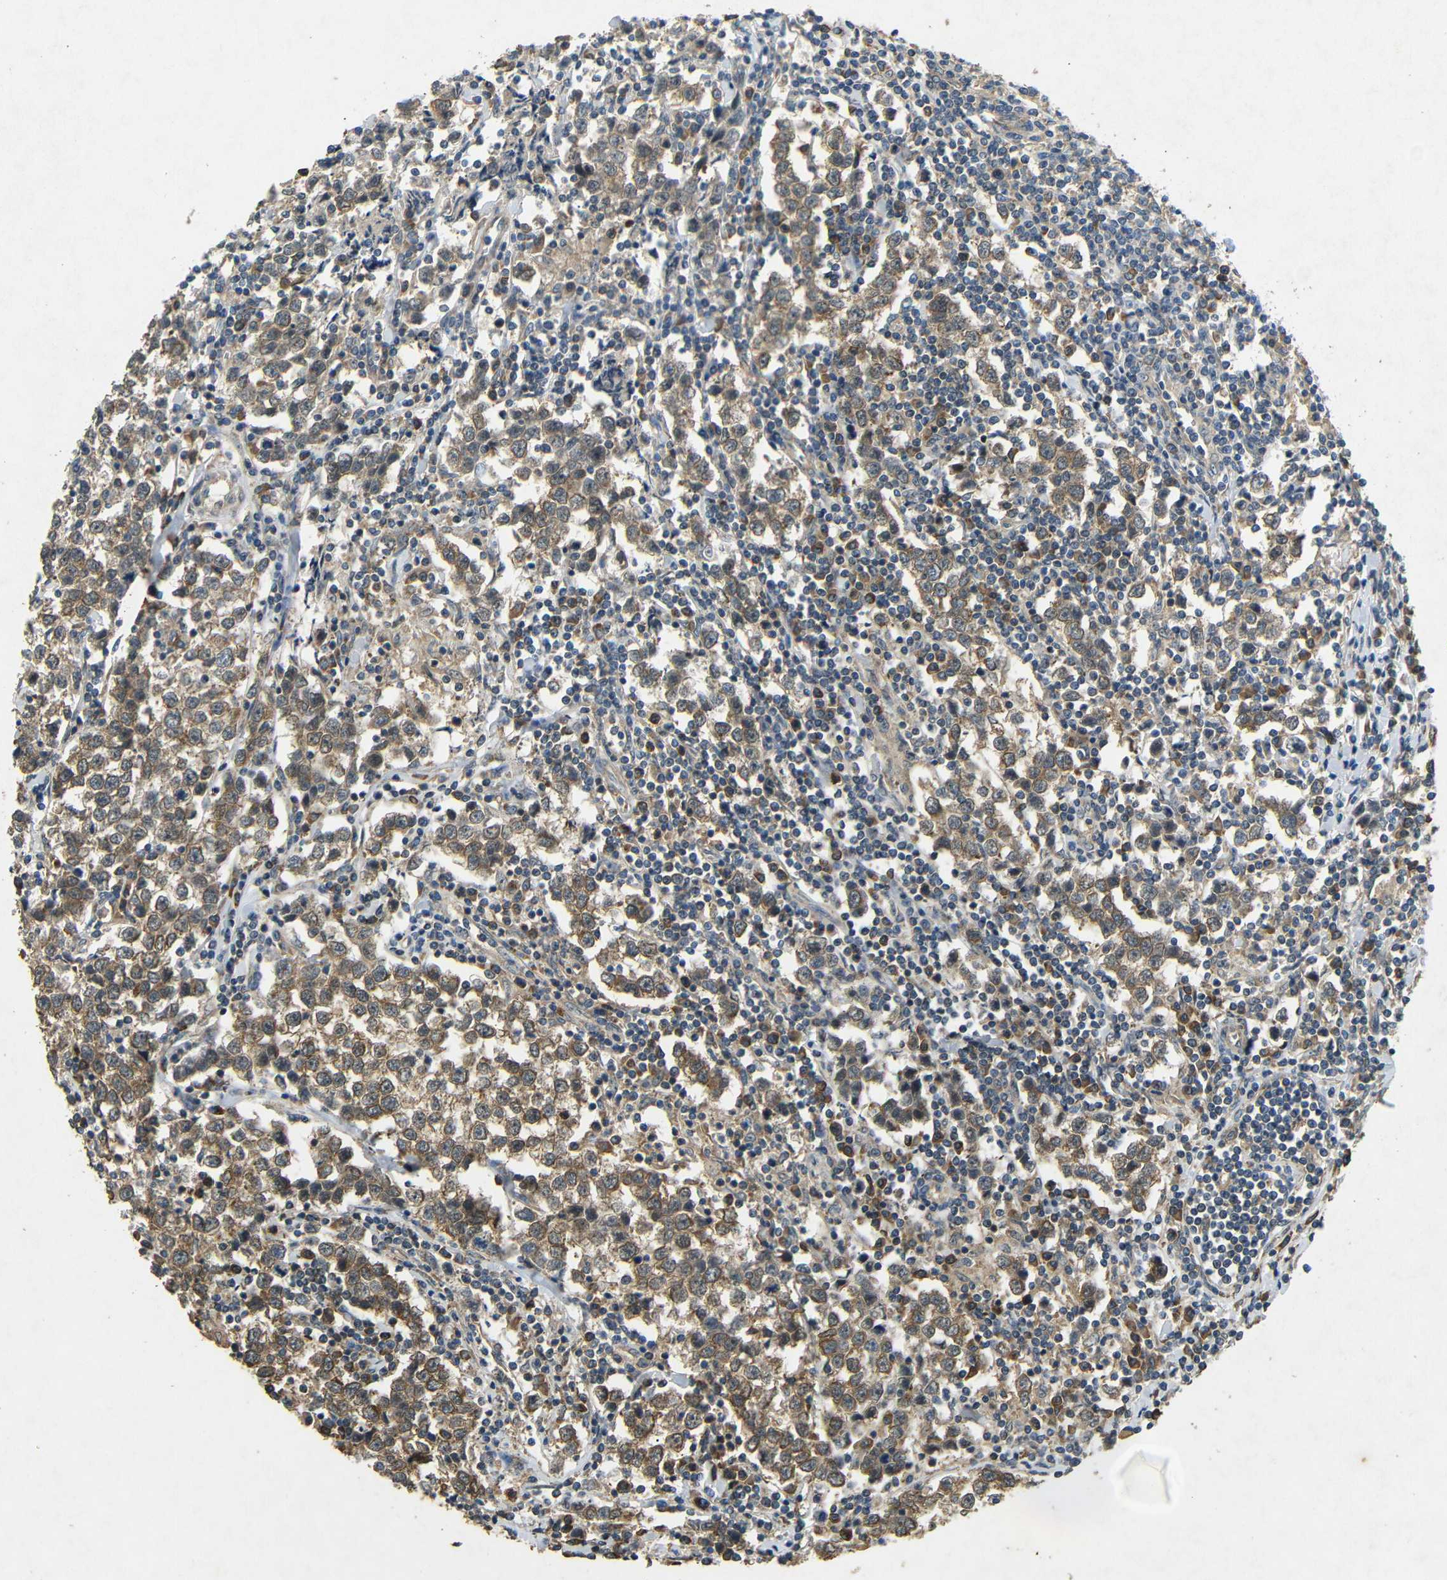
{"staining": {"intensity": "moderate", "quantity": "25%-75%", "location": "cytoplasmic/membranous"}, "tissue": "testis cancer", "cell_type": "Tumor cells", "image_type": "cancer", "snomed": [{"axis": "morphology", "description": "Seminoma, NOS"}, {"axis": "morphology", "description": "Carcinoma, Embryonal, NOS"}, {"axis": "topography", "description": "Testis"}], "caption": "An immunohistochemistry histopathology image of neoplastic tissue is shown. Protein staining in brown shows moderate cytoplasmic/membranous positivity in testis seminoma within tumor cells.", "gene": "BNIP3", "patient": {"sex": "male", "age": 36}}